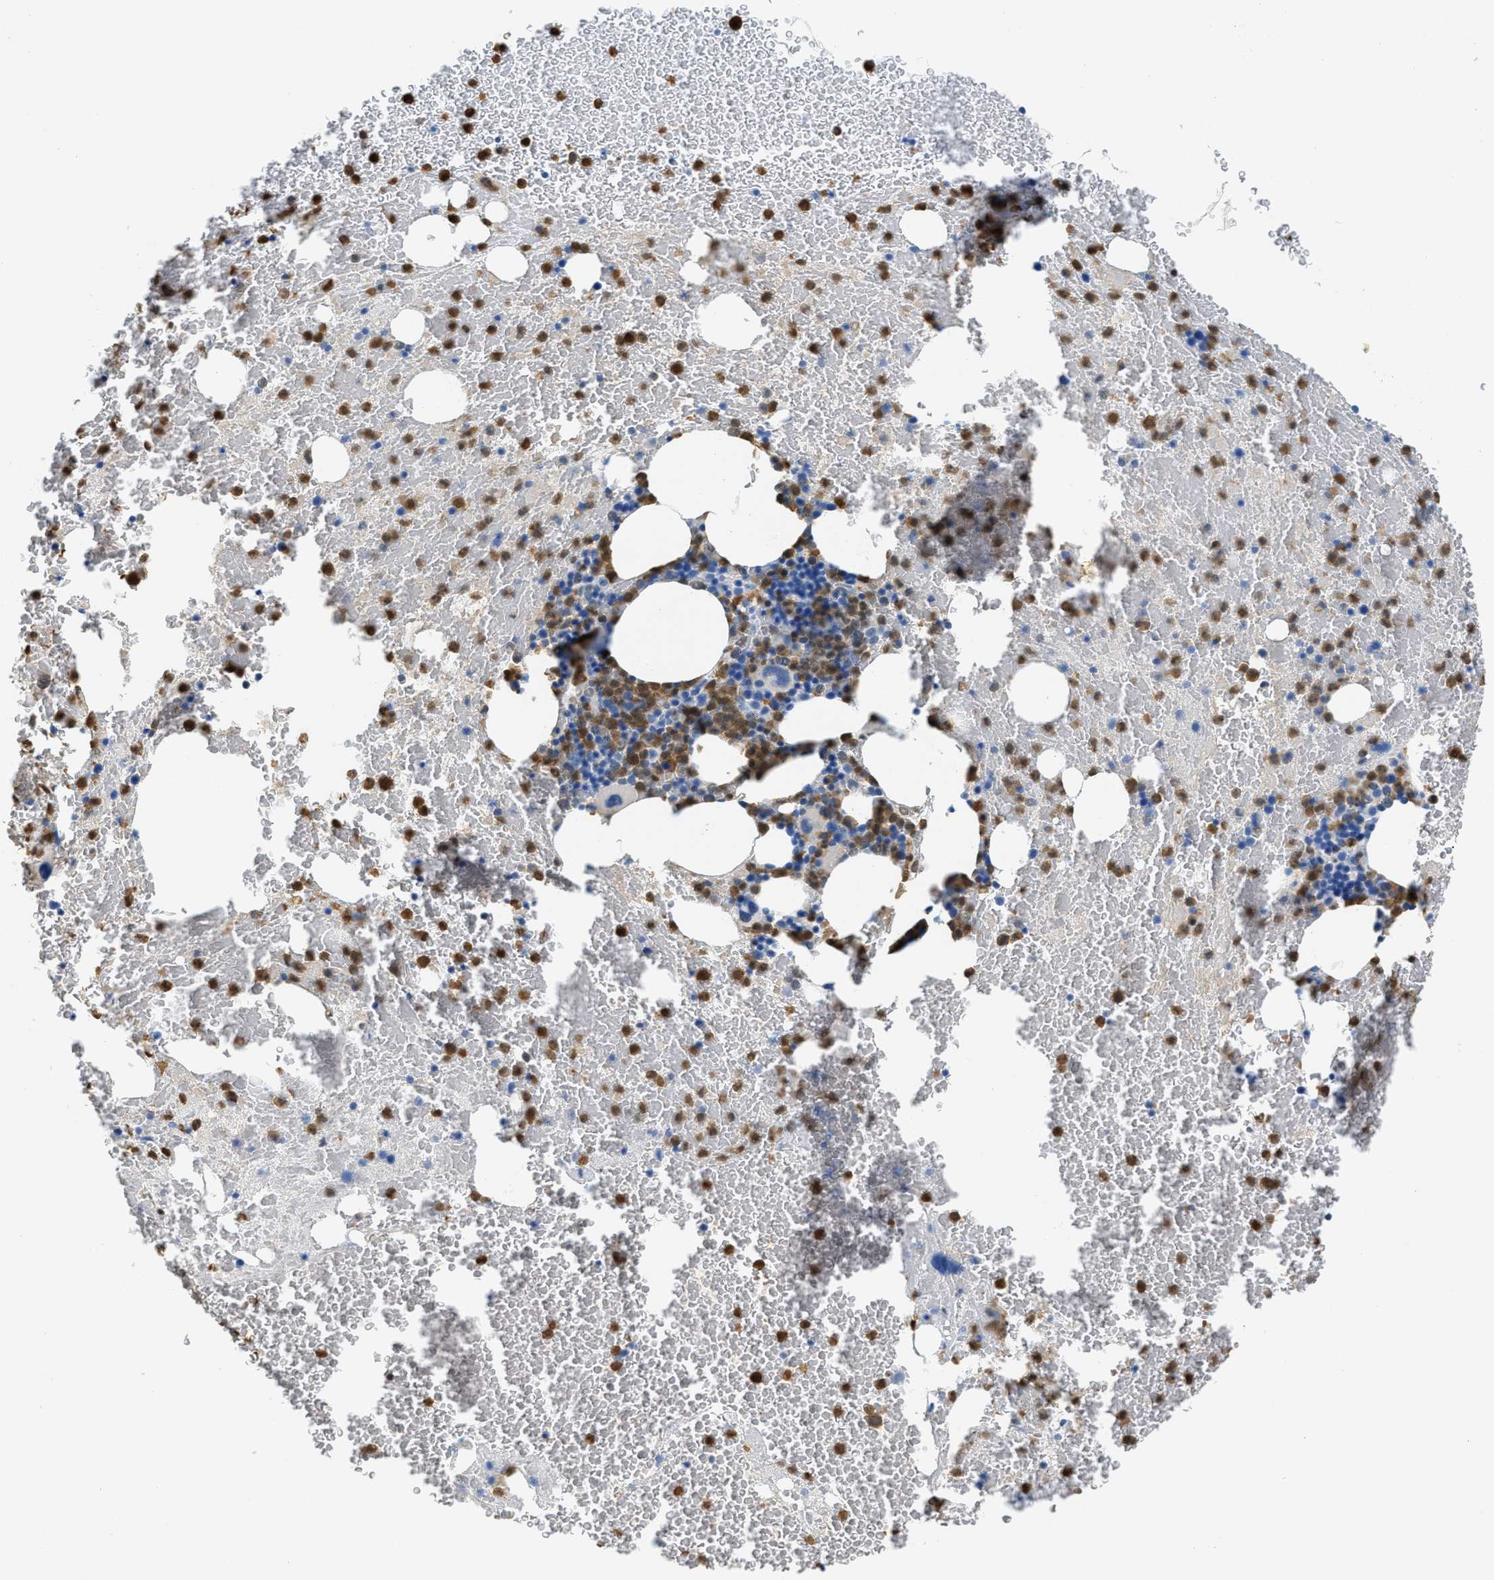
{"staining": {"intensity": "strong", "quantity": ">75%", "location": "cytoplasmic/membranous"}, "tissue": "bone marrow", "cell_type": "Hematopoietic cells", "image_type": "normal", "snomed": [{"axis": "morphology", "description": "Normal tissue, NOS"}, {"axis": "morphology", "description": "Inflammation, NOS"}, {"axis": "topography", "description": "Bone marrow"}], "caption": "This photomicrograph reveals IHC staining of normal human bone marrow, with high strong cytoplasmic/membranous positivity in about >75% of hematopoietic cells.", "gene": "SERPINB1", "patient": {"sex": "male", "age": 47}}